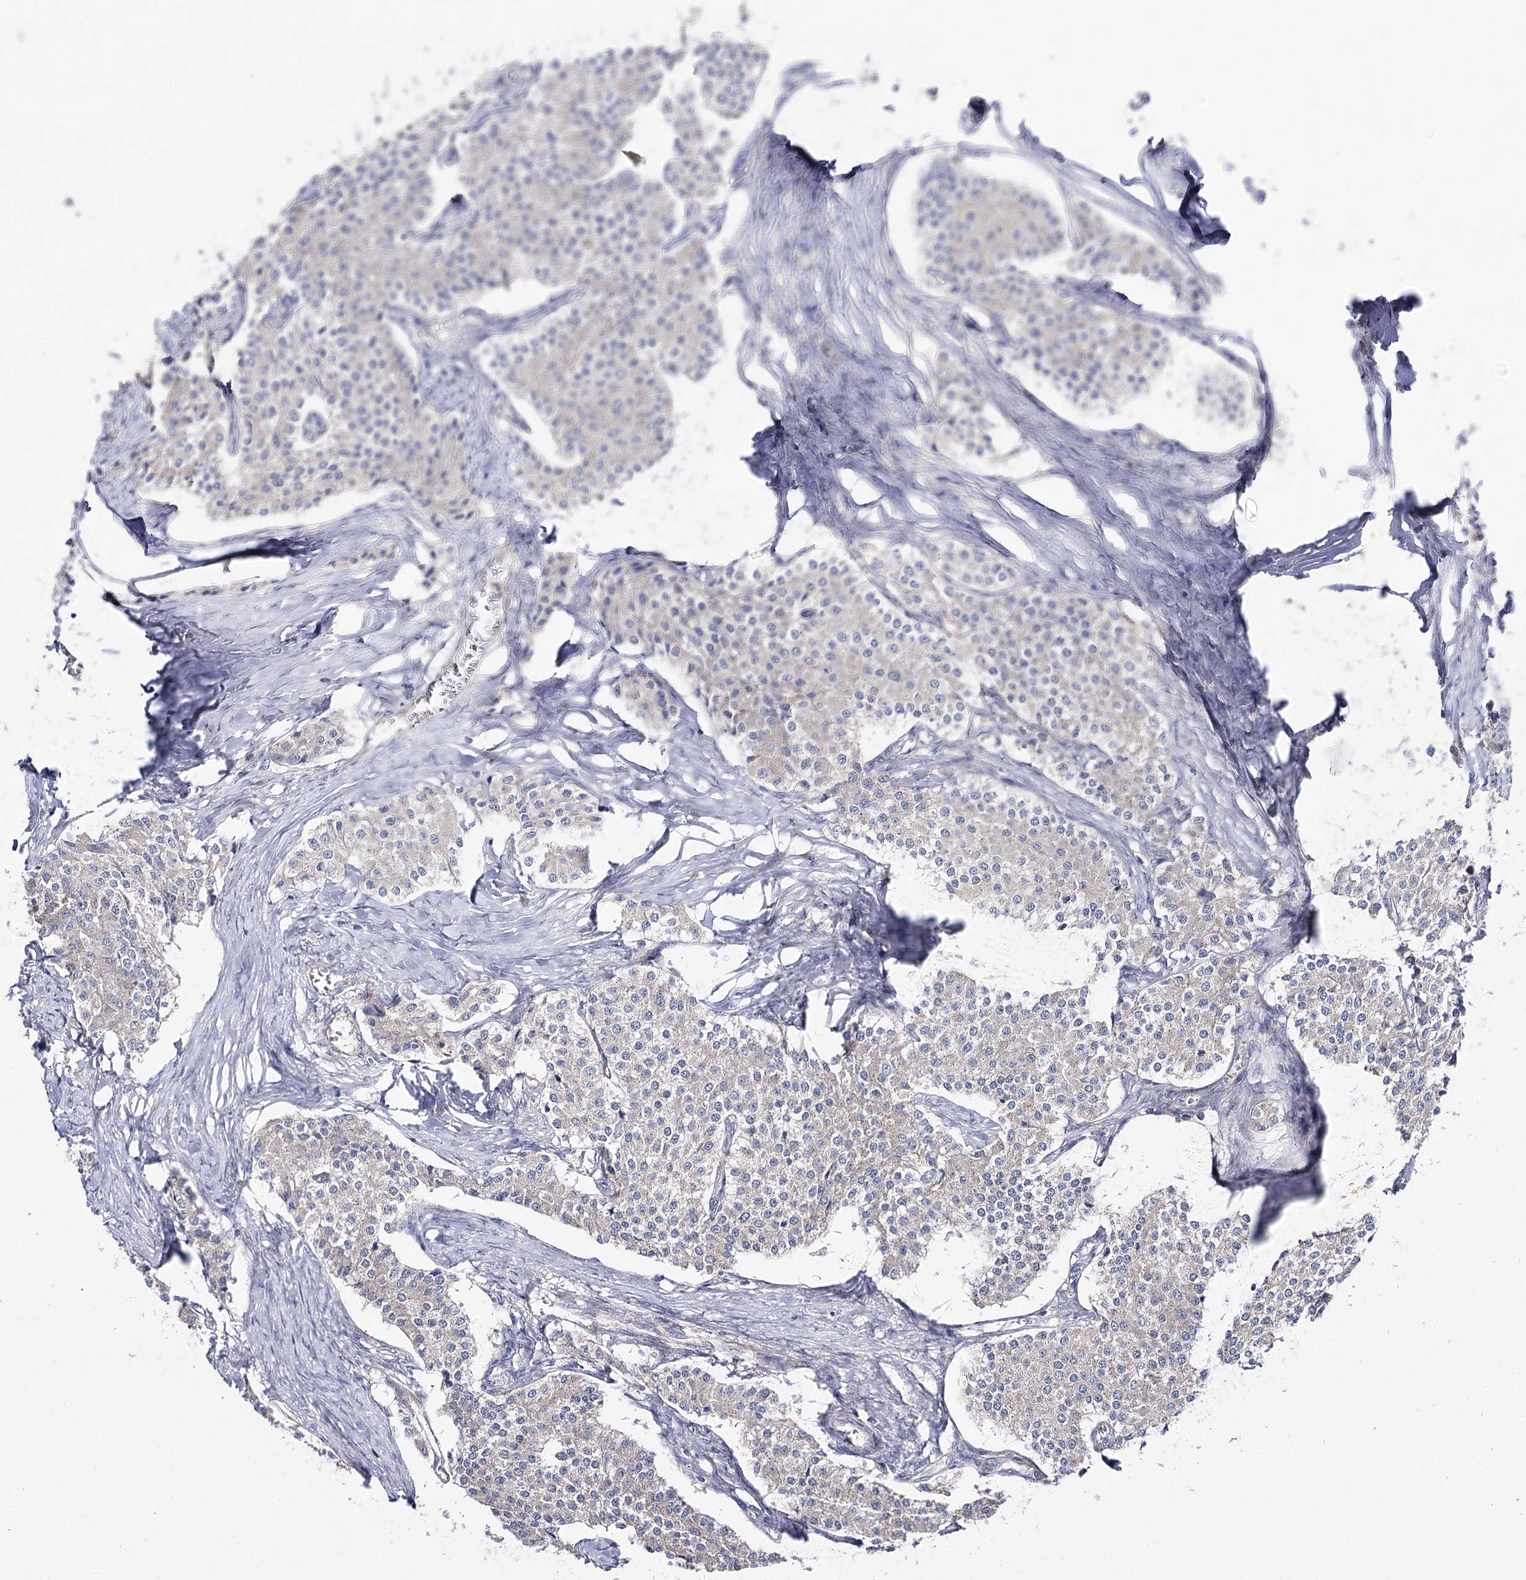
{"staining": {"intensity": "negative", "quantity": "none", "location": "none"}, "tissue": "carcinoid", "cell_type": "Tumor cells", "image_type": "cancer", "snomed": [{"axis": "morphology", "description": "Carcinoid, malignant, NOS"}, {"axis": "topography", "description": "Colon"}], "caption": "An immunohistochemistry histopathology image of carcinoid (malignant) is shown. There is no staining in tumor cells of carcinoid (malignant).", "gene": "AURKC", "patient": {"sex": "female", "age": 52}}